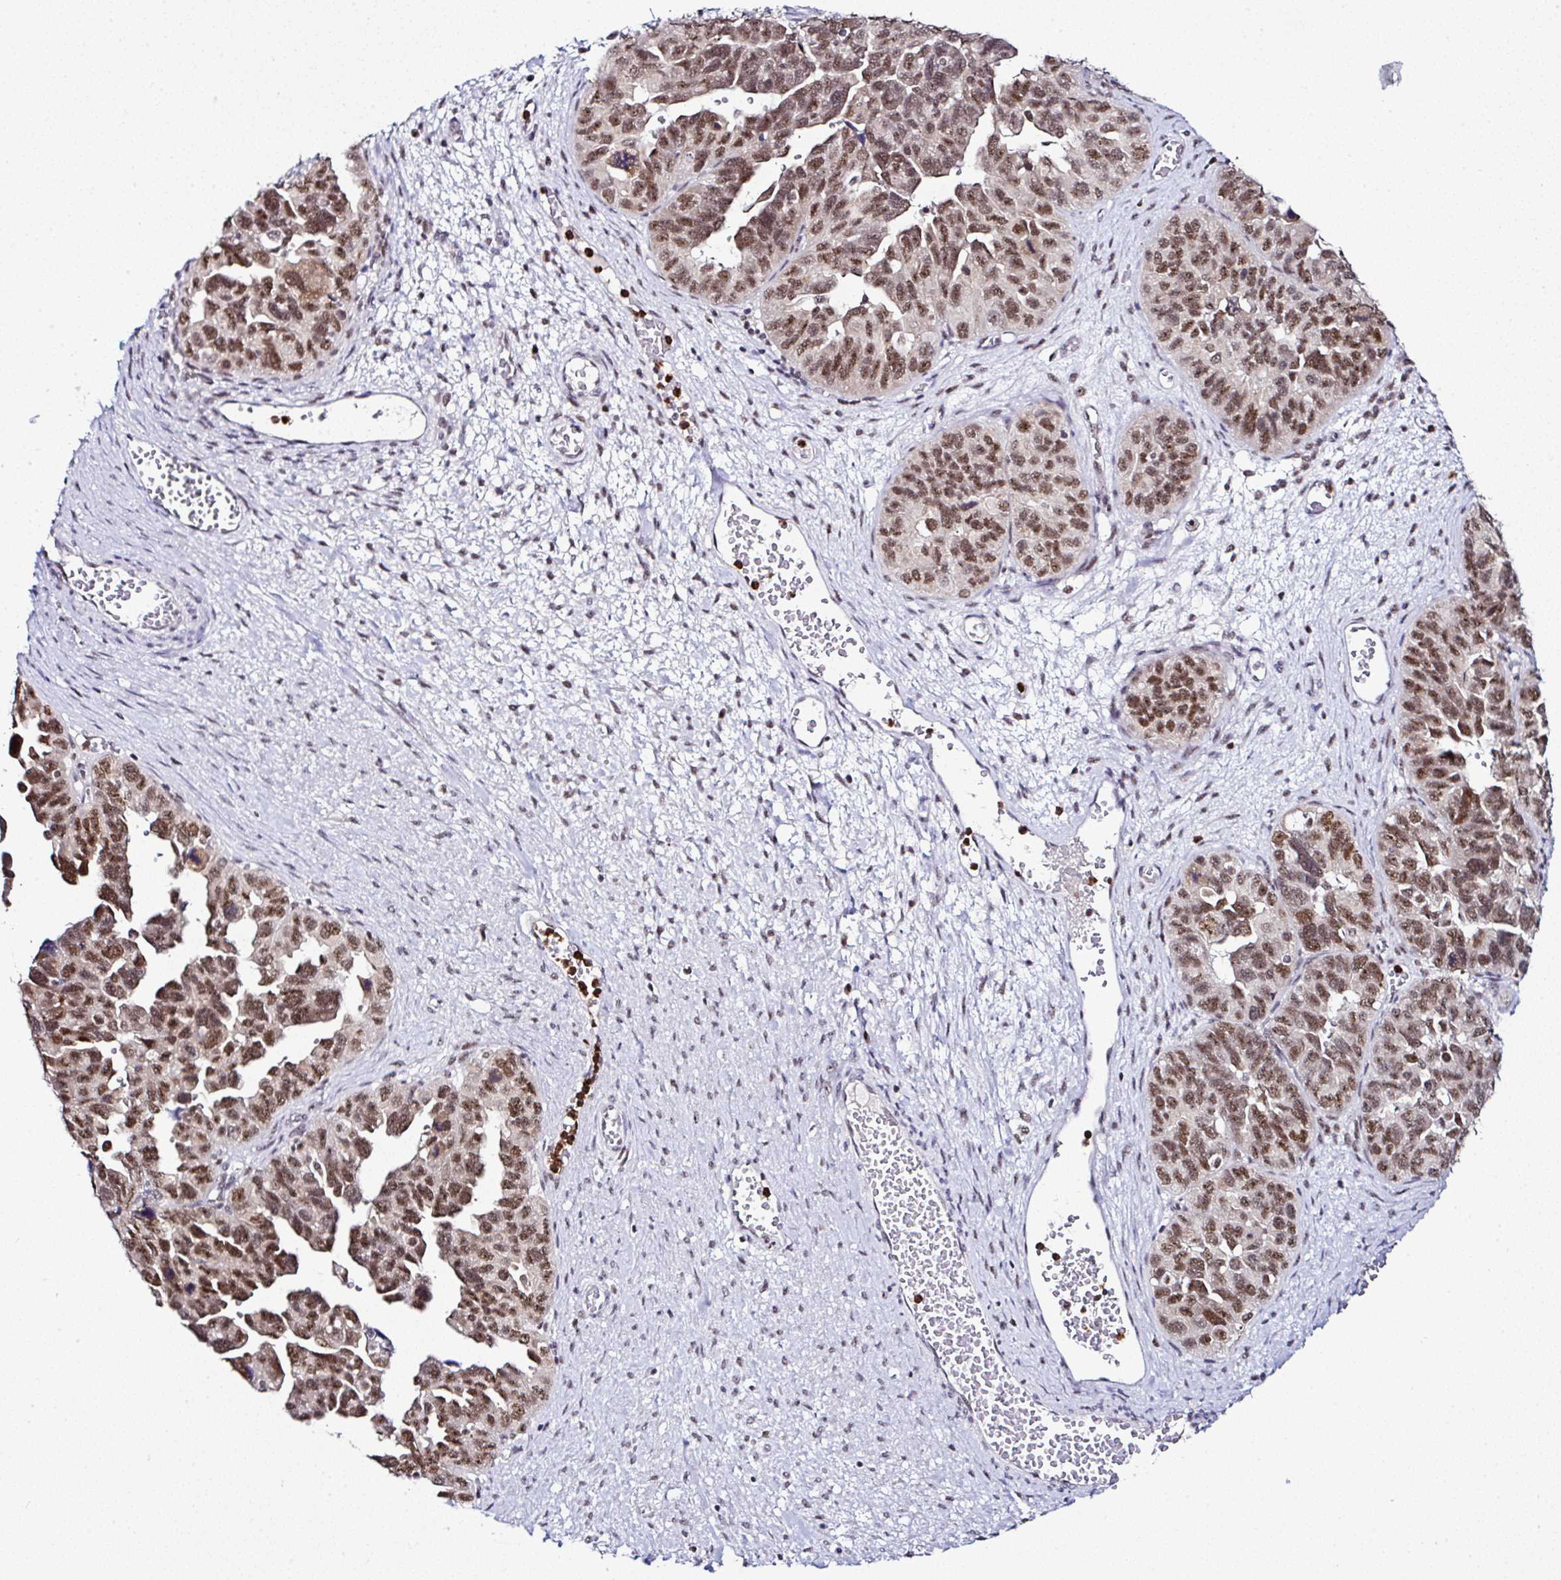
{"staining": {"intensity": "strong", "quantity": ">75%", "location": "nuclear"}, "tissue": "ovarian cancer", "cell_type": "Tumor cells", "image_type": "cancer", "snomed": [{"axis": "morphology", "description": "Cystadenocarcinoma, serous, NOS"}, {"axis": "topography", "description": "Ovary"}], "caption": "Ovarian serous cystadenocarcinoma stained with DAB (3,3'-diaminobenzidine) IHC displays high levels of strong nuclear expression in about >75% of tumor cells.", "gene": "PTPN2", "patient": {"sex": "female", "age": 64}}